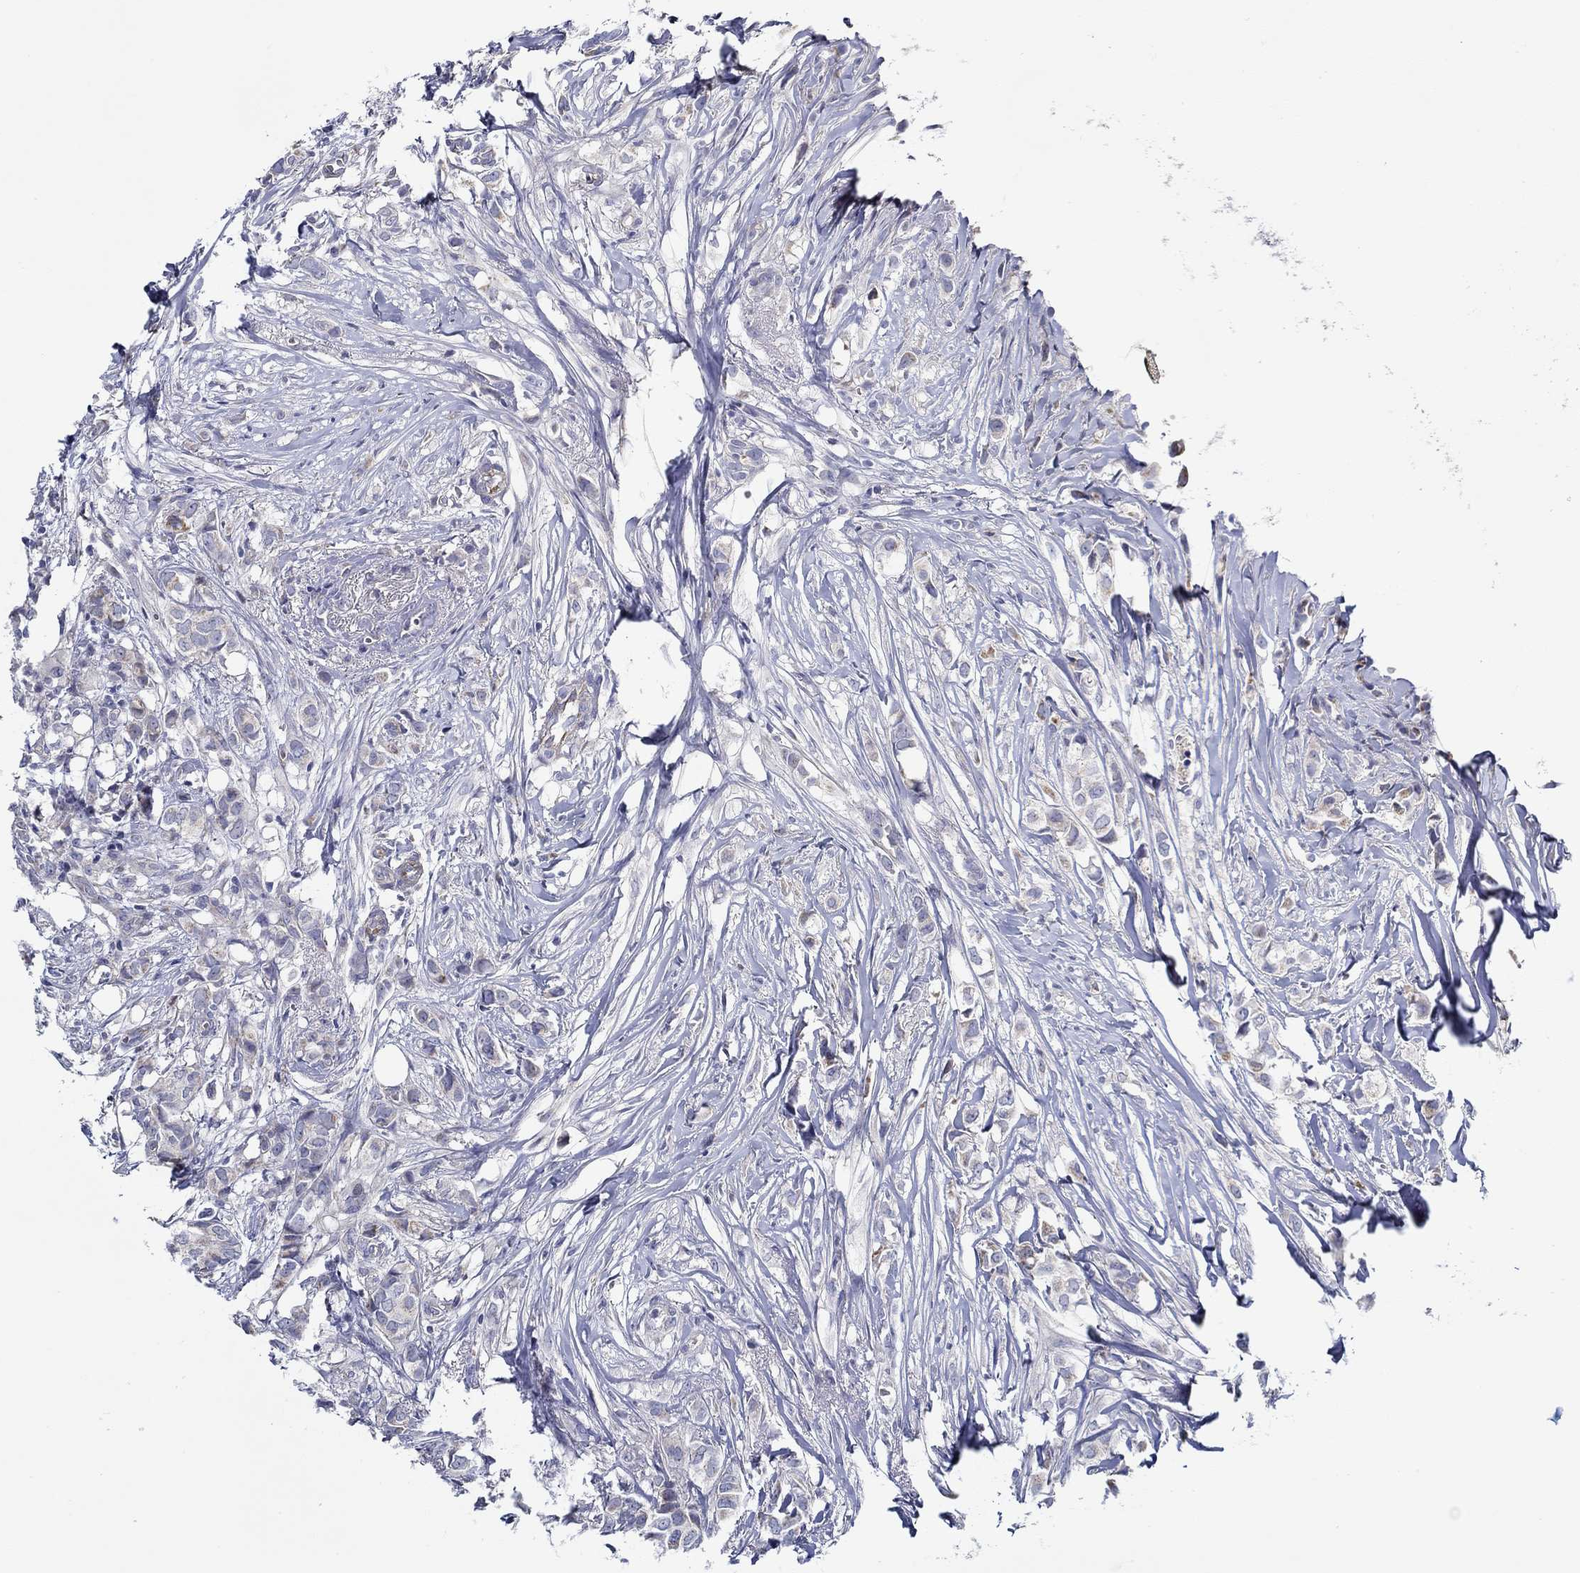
{"staining": {"intensity": "weak", "quantity": "<25%", "location": "cytoplasmic/membranous"}, "tissue": "breast cancer", "cell_type": "Tumor cells", "image_type": "cancer", "snomed": [{"axis": "morphology", "description": "Duct carcinoma"}, {"axis": "topography", "description": "Breast"}], "caption": "Tumor cells are negative for protein expression in human breast infiltrating ductal carcinoma.", "gene": "CFAP61", "patient": {"sex": "female", "age": 85}}